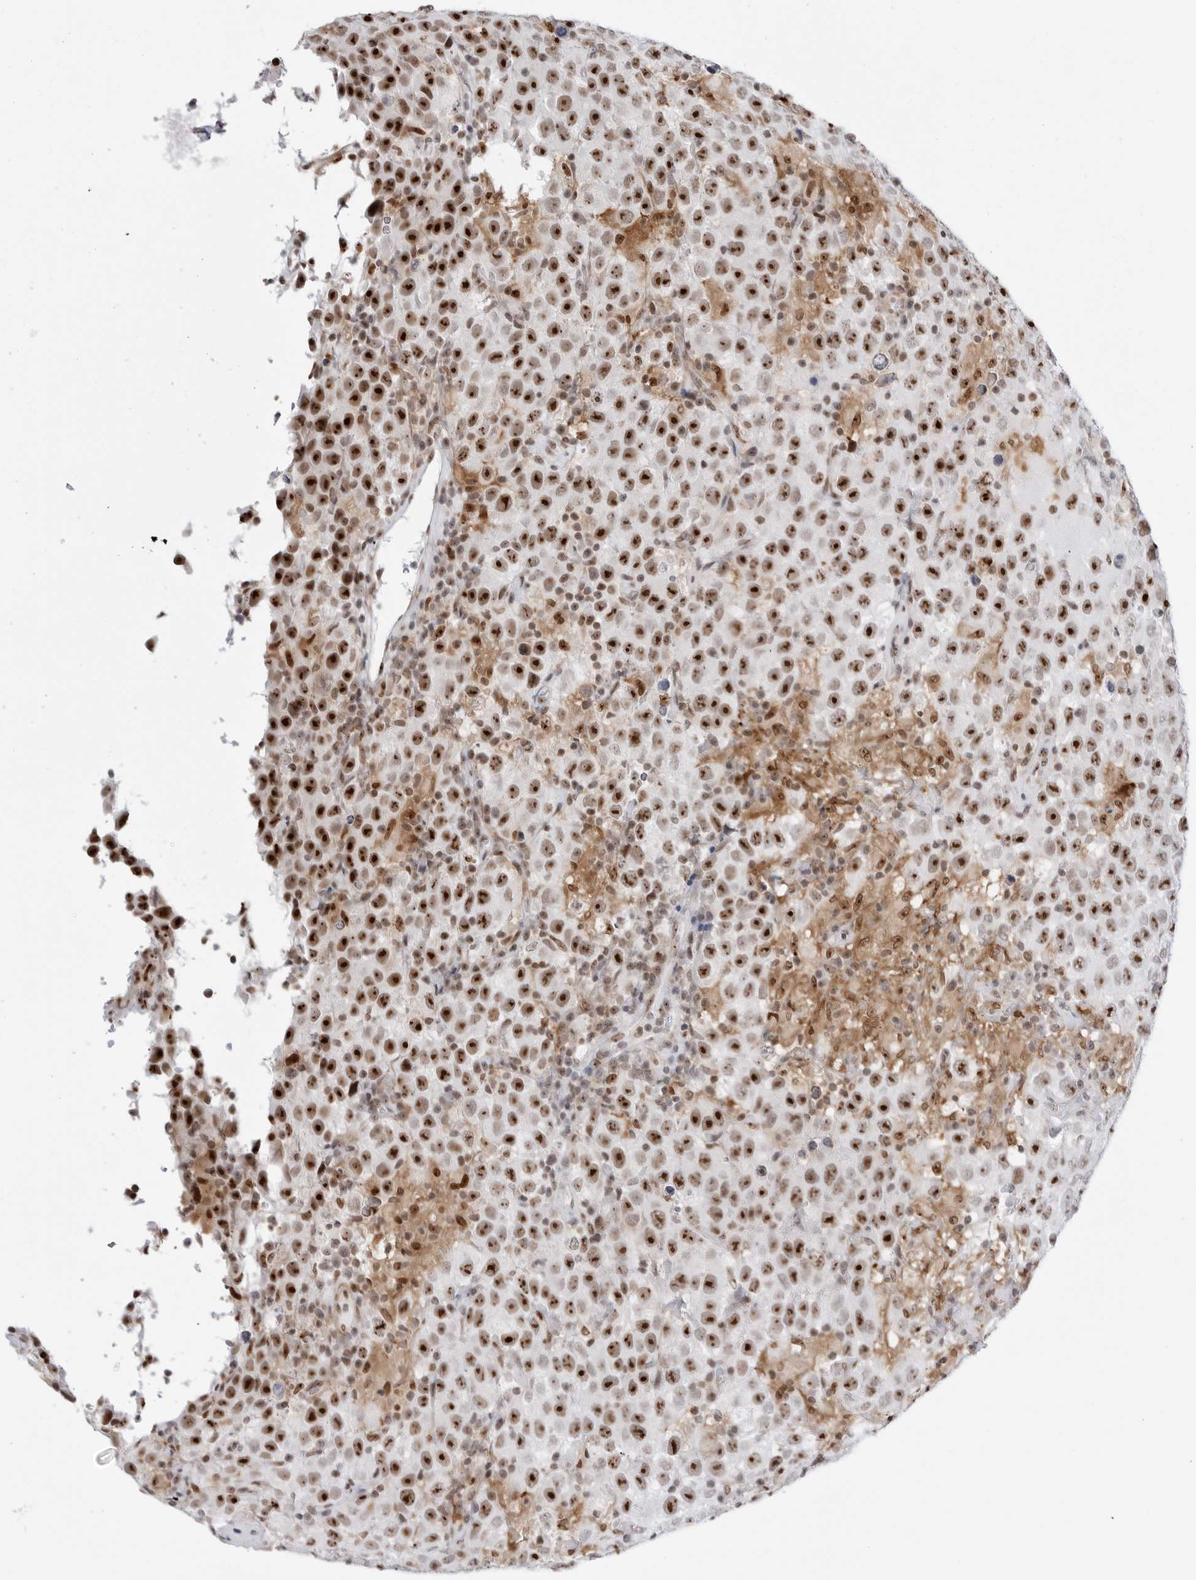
{"staining": {"intensity": "strong", "quantity": ">75%", "location": "nuclear"}, "tissue": "testis cancer", "cell_type": "Tumor cells", "image_type": "cancer", "snomed": [{"axis": "morphology", "description": "Seminoma, NOS"}, {"axis": "topography", "description": "Testis"}], "caption": "Human testis cancer (seminoma) stained with a protein marker reveals strong staining in tumor cells.", "gene": "C1orf162", "patient": {"sex": "male", "age": 41}}